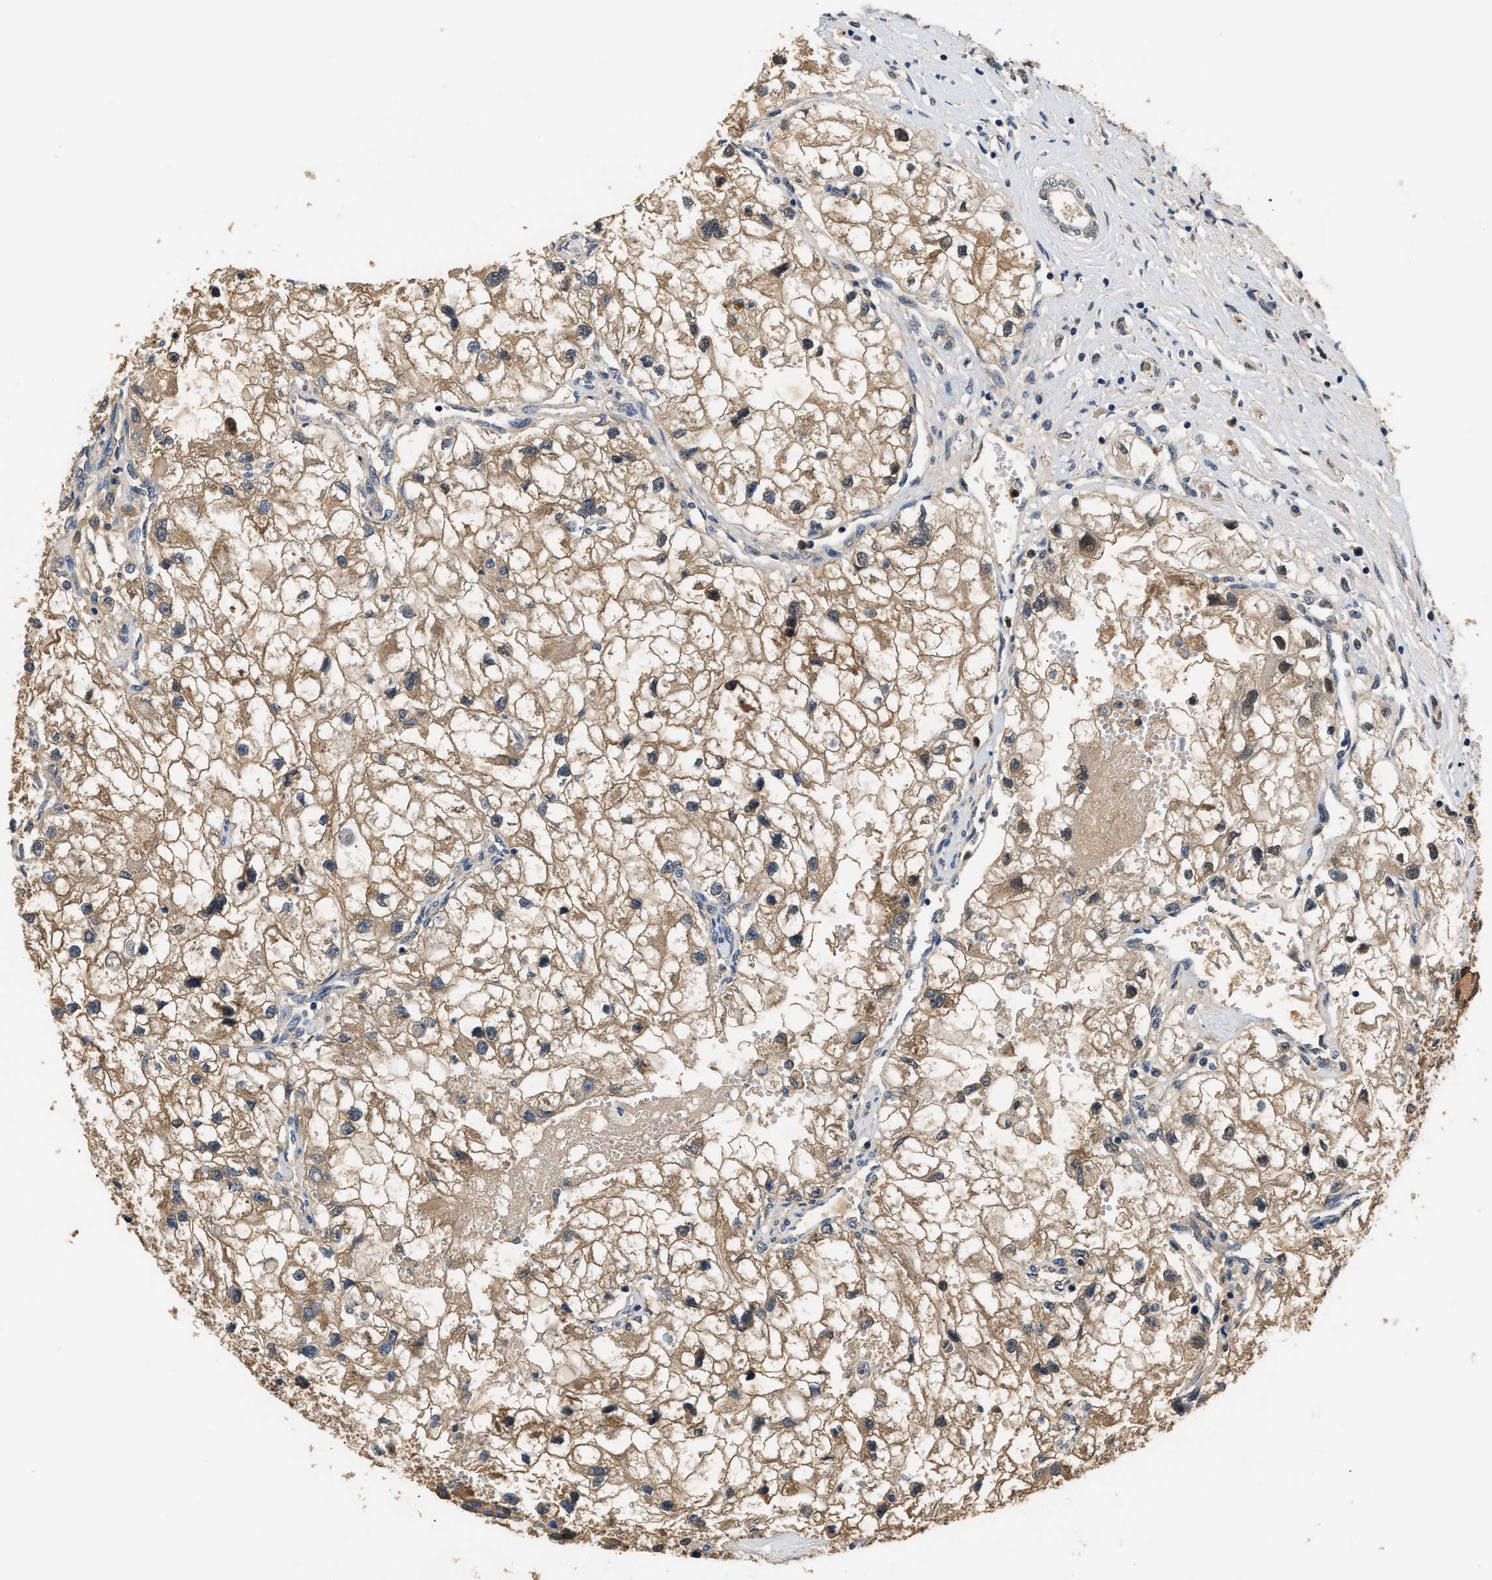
{"staining": {"intensity": "weak", "quantity": ">75%", "location": "cytoplasmic/membranous"}, "tissue": "renal cancer", "cell_type": "Tumor cells", "image_type": "cancer", "snomed": [{"axis": "morphology", "description": "Adenocarcinoma, NOS"}, {"axis": "topography", "description": "Kidney"}], "caption": "This photomicrograph displays renal cancer (adenocarcinoma) stained with immunohistochemistry (IHC) to label a protein in brown. The cytoplasmic/membranous of tumor cells show weak positivity for the protein. Nuclei are counter-stained blue.", "gene": "GPI", "patient": {"sex": "female", "age": 70}}